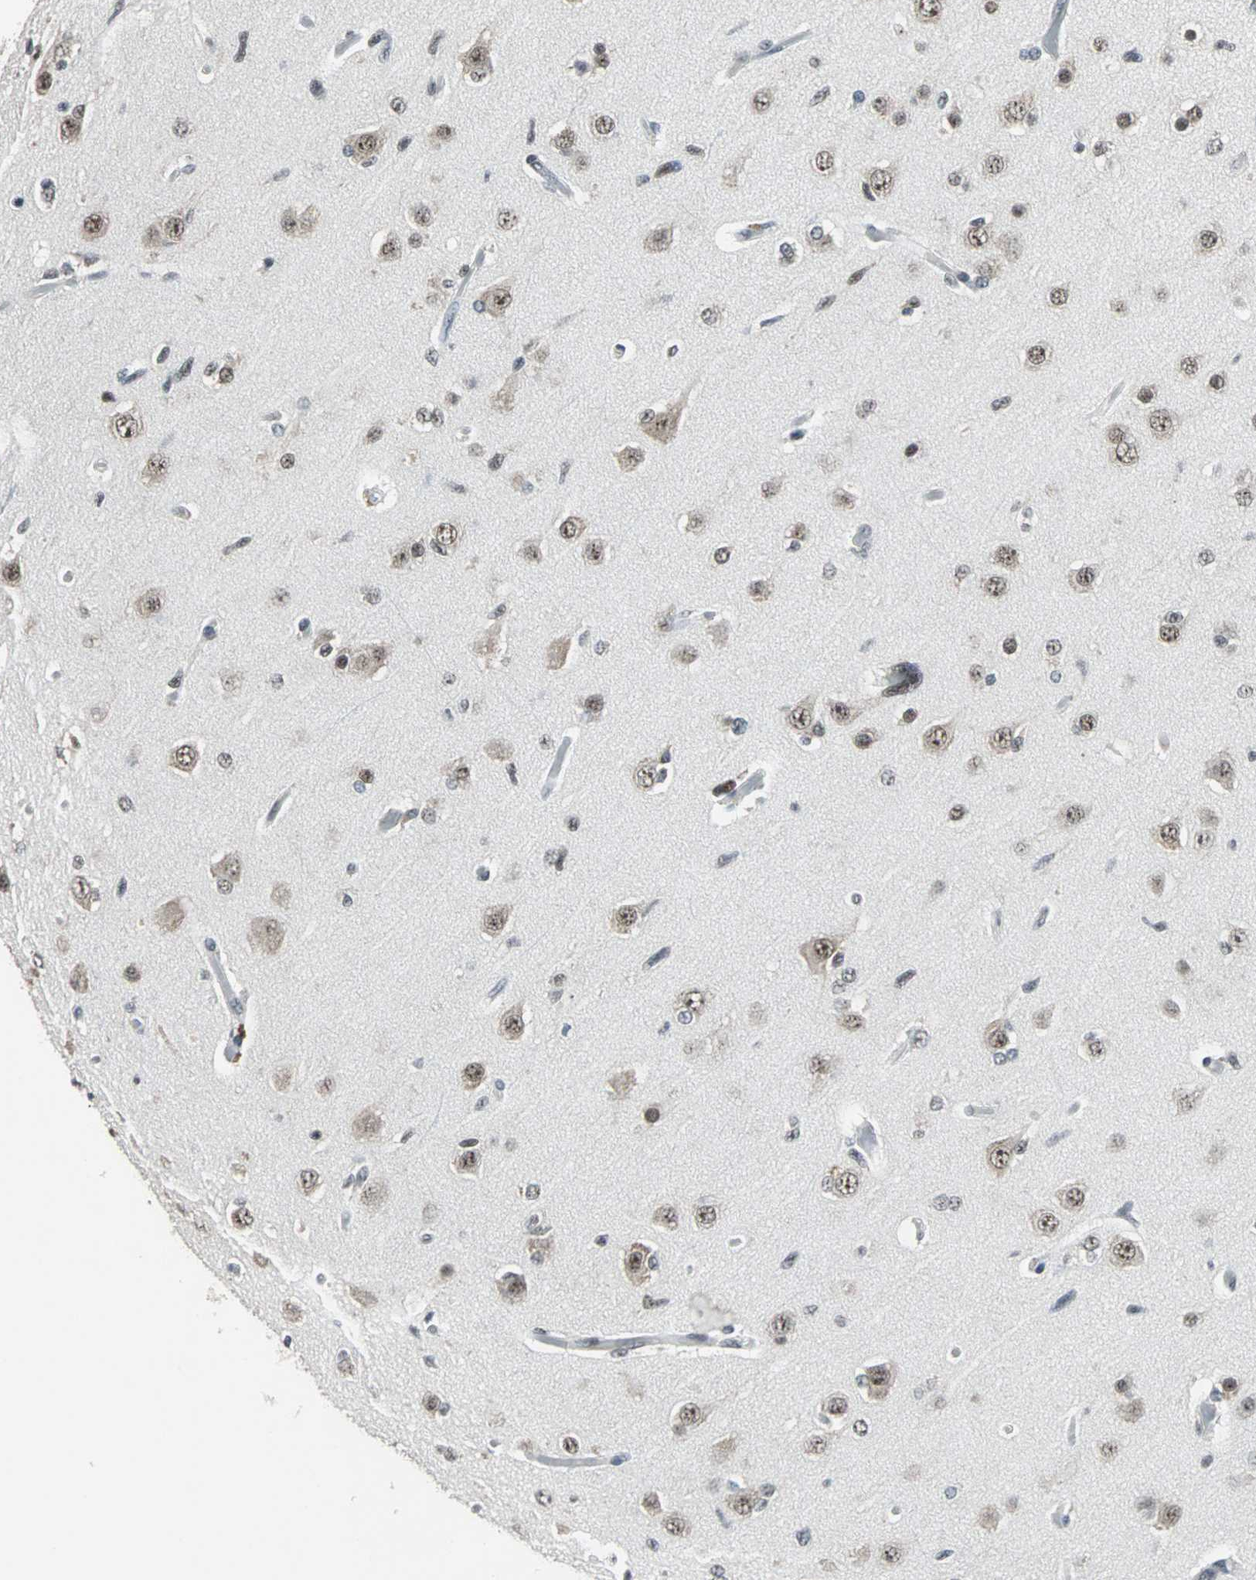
{"staining": {"intensity": "weak", "quantity": "25%-75%", "location": "nuclear"}, "tissue": "glioma", "cell_type": "Tumor cells", "image_type": "cancer", "snomed": [{"axis": "morphology", "description": "Glioma, malignant, High grade"}, {"axis": "topography", "description": "Brain"}], "caption": "Immunohistochemical staining of human malignant glioma (high-grade) displays low levels of weak nuclear protein positivity in about 25%-75% of tumor cells.", "gene": "USP28", "patient": {"sex": "male", "age": 33}}